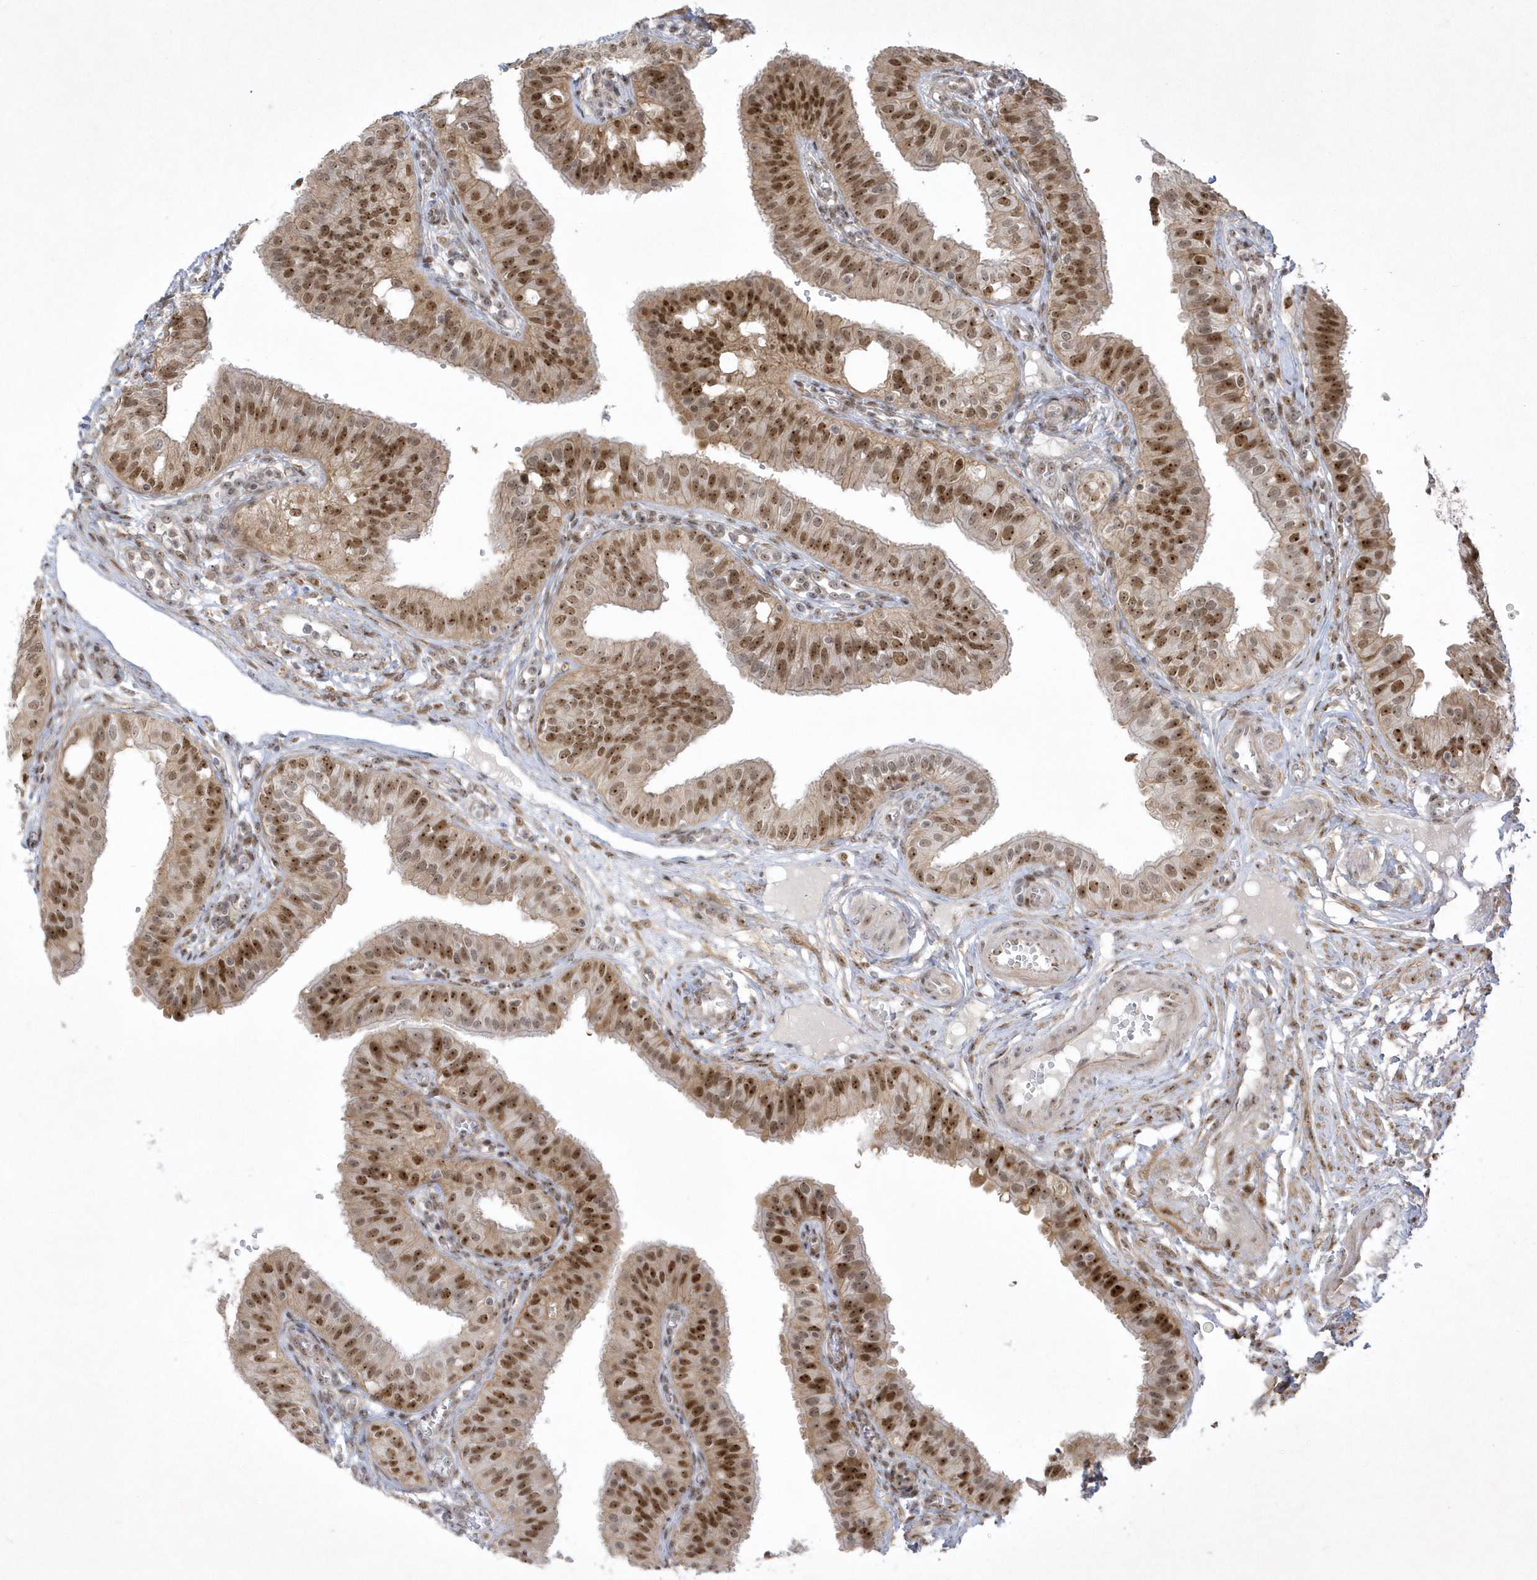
{"staining": {"intensity": "moderate", "quantity": ">75%", "location": "nuclear"}, "tissue": "fallopian tube", "cell_type": "Glandular cells", "image_type": "normal", "snomed": [{"axis": "morphology", "description": "Normal tissue, NOS"}, {"axis": "topography", "description": "Fallopian tube"}, {"axis": "topography", "description": "Ovary"}], "caption": "Brown immunohistochemical staining in benign fallopian tube exhibits moderate nuclear expression in approximately >75% of glandular cells. (DAB IHC with brightfield microscopy, high magnification).", "gene": "NPM3", "patient": {"sex": "female", "age": 42}}